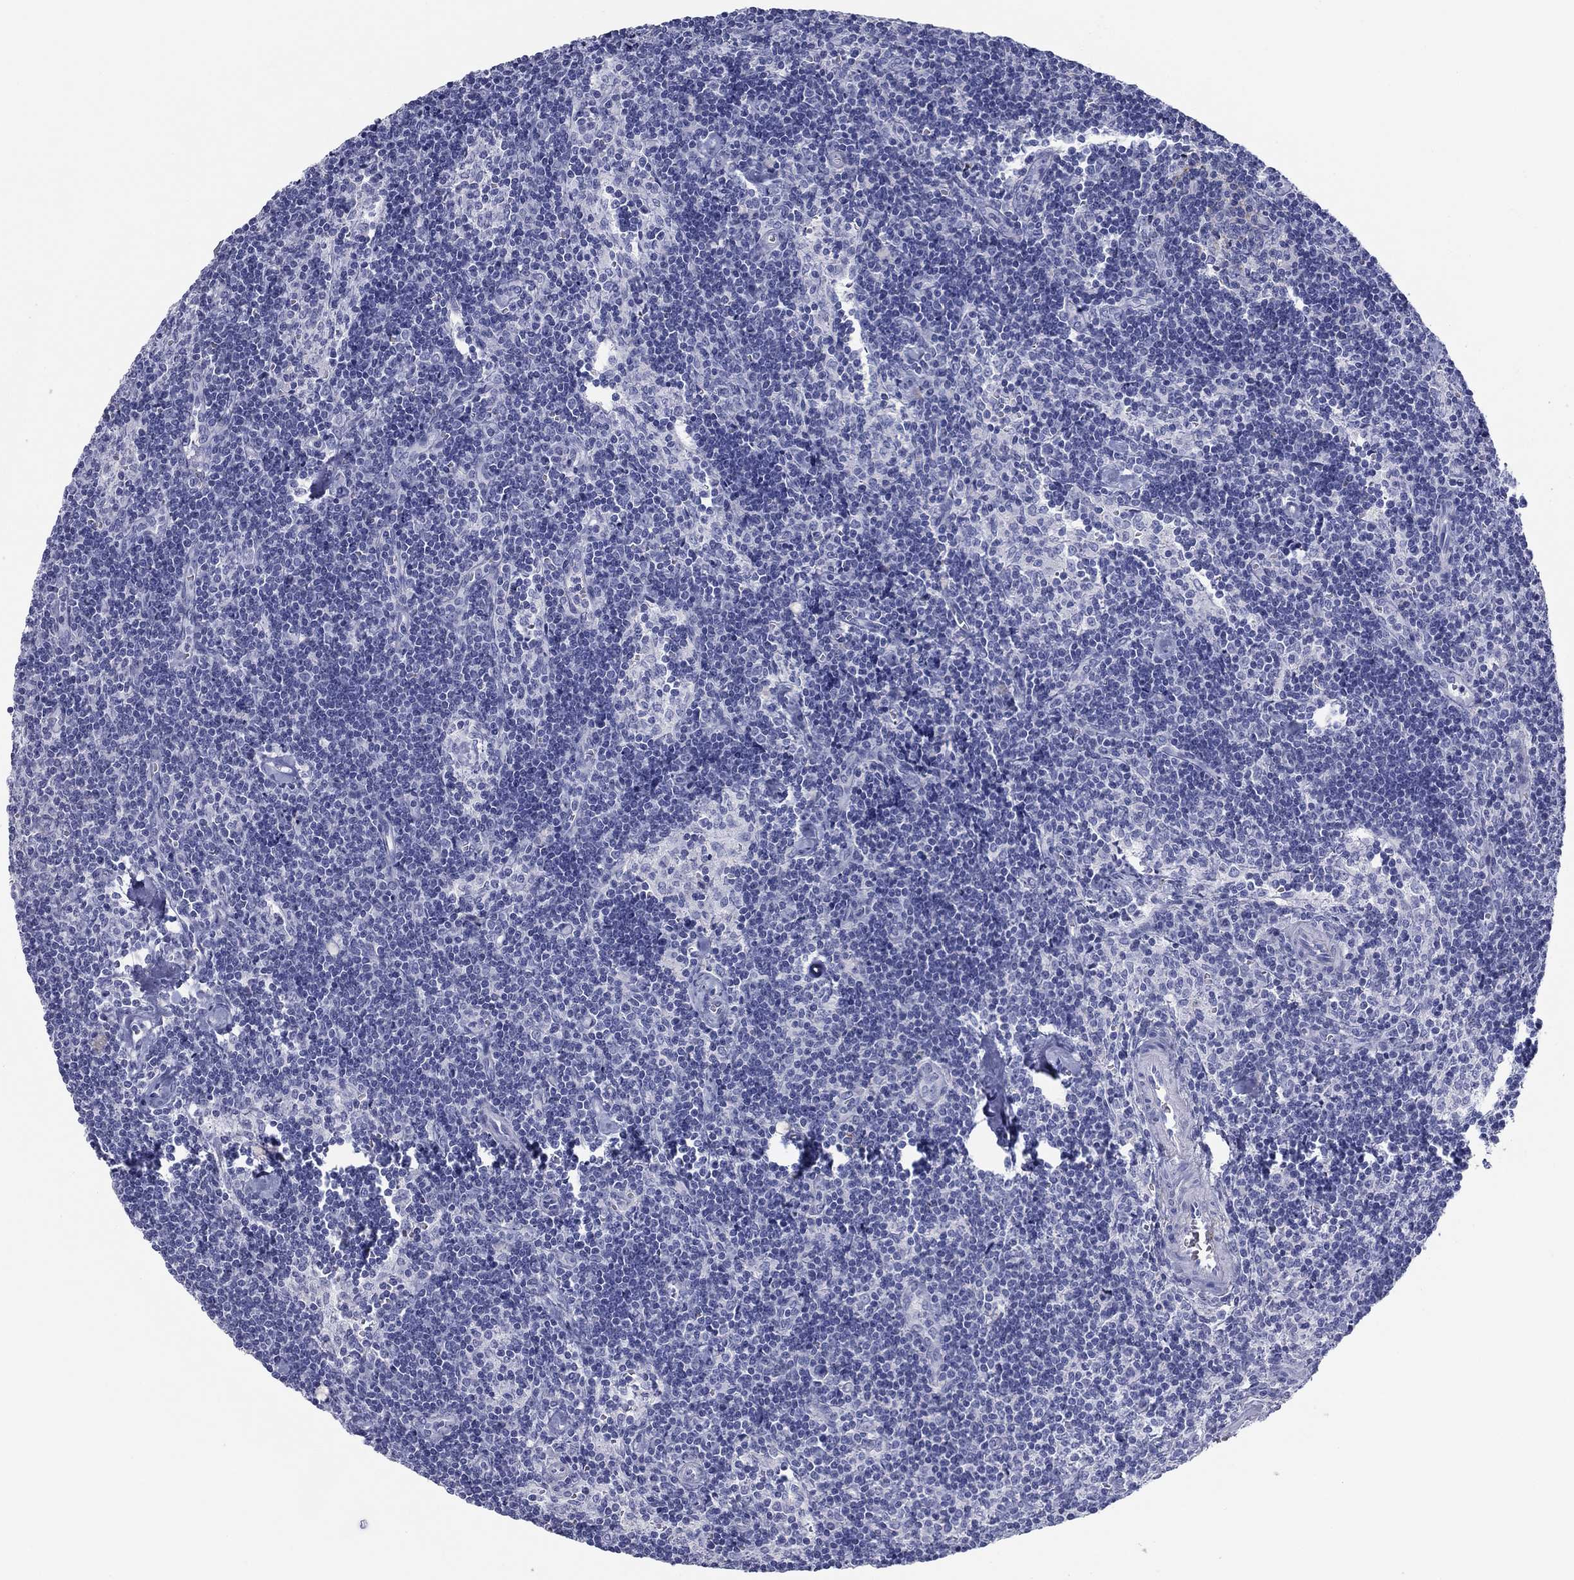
{"staining": {"intensity": "negative", "quantity": "none", "location": "none"}, "tissue": "lymph node", "cell_type": "Non-germinal center cells", "image_type": "normal", "snomed": [{"axis": "morphology", "description": "Normal tissue, NOS"}, {"axis": "topography", "description": "Lymph node"}], "caption": "DAB immunohistochemical staining of normal lymph node demonstrates no significant positivity in non-germinal center cells. The staining was performed using DAB to visualize the protein expression in brown, while the nuclei were stained in blue with hematoxylin (Magnification: 20x).", "gene": "GPC1", "patient": {"sex": "female", "age": 51}}